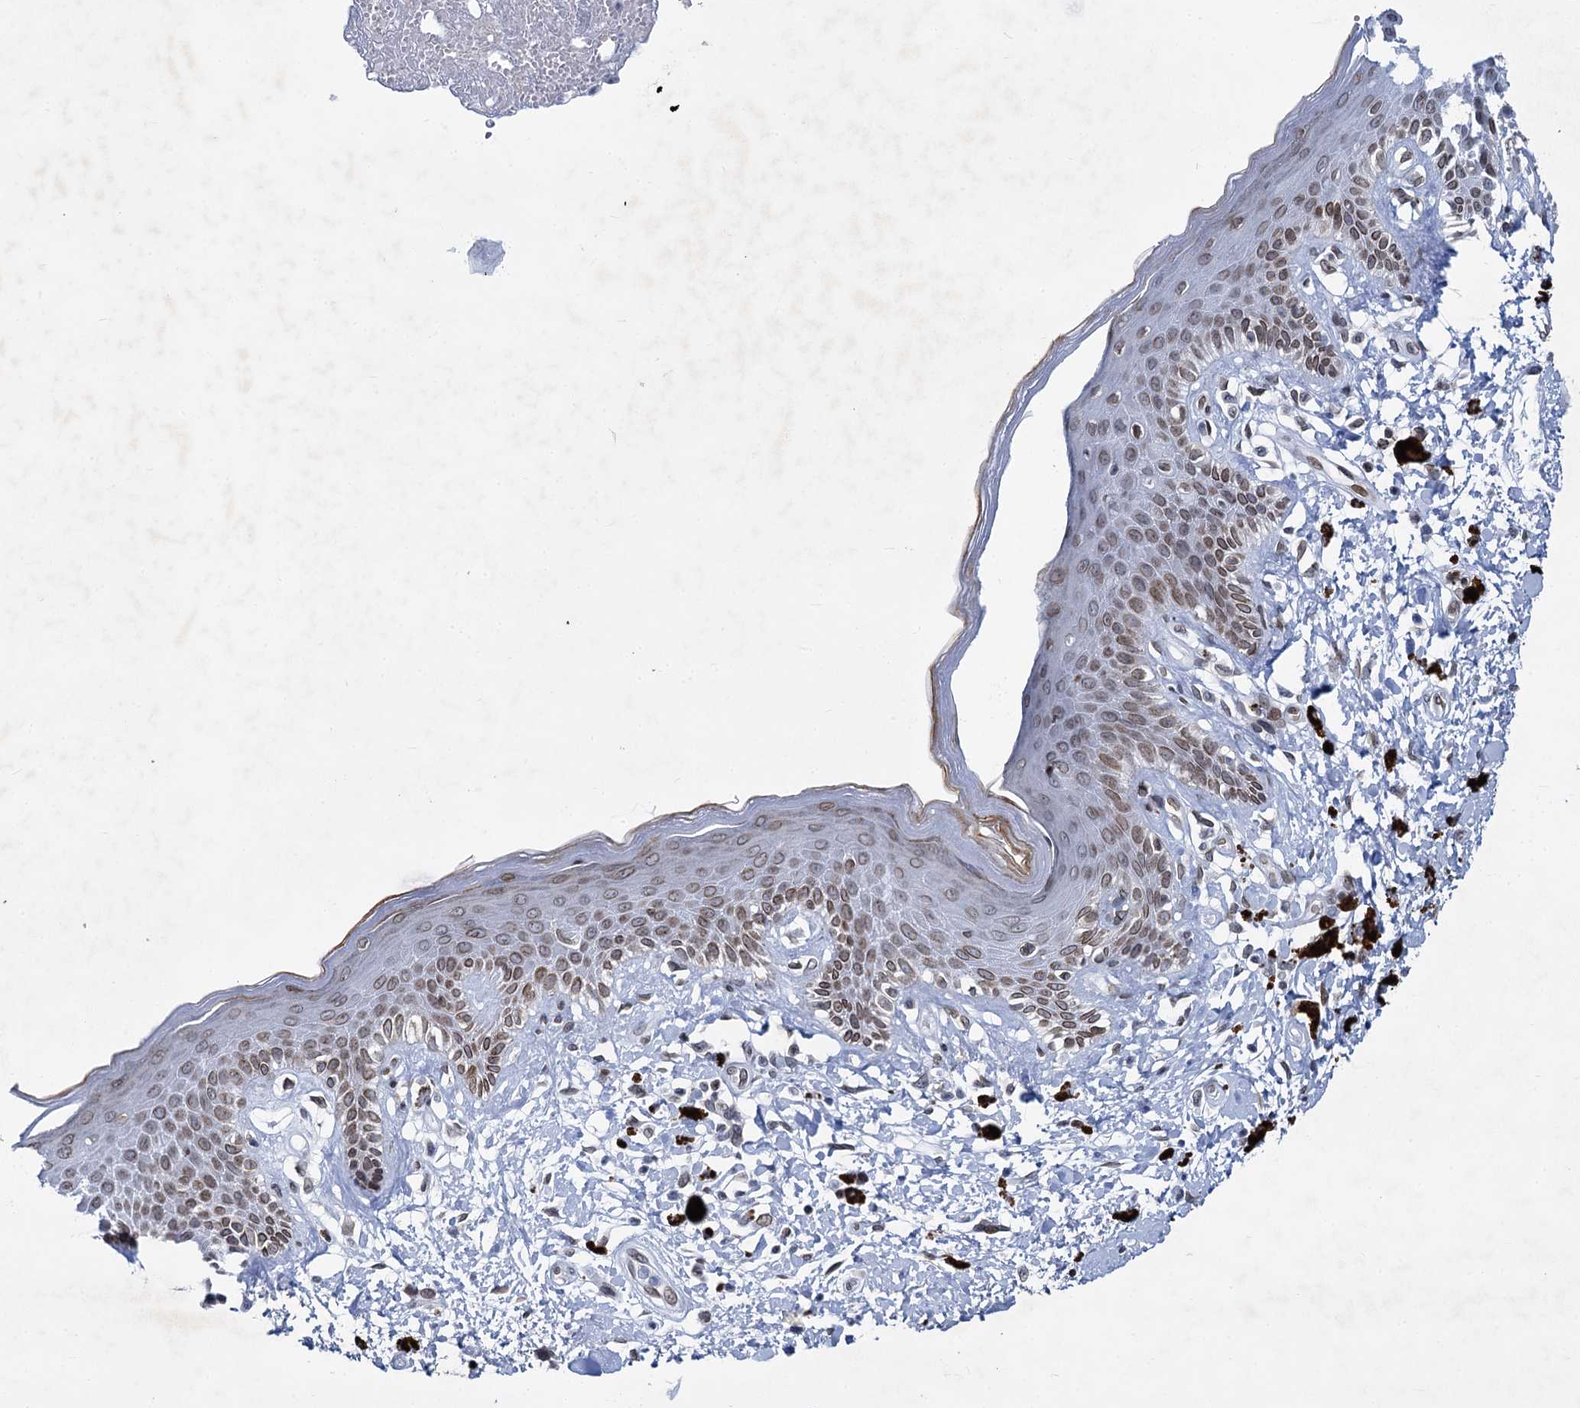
{"staining": {"intensity": "moderate", "quantity": ">75%", "location": "cytoplasmic/membranous,nuclear"}, "tissue": "skin", "cell_type": "Epidermal cells", "image_type": "normal", "snomed": [{"axis": "morphology", "description": "Normal tissue, NOS"}, {"axis": "topography", "description": "Anal"}], "caption": "Moderate cytoplasmic/membranous,nuclear protein expression is seen in about >75% of epidermal cells in skin. The staining was performed using DAB (3,3'-diaminobenzidine) to visualize the protein expression in brown, while the nuclei were stained in blue with hematoxylin (Magnification: 20x).", "gene": "PRSS35", "patient": {"sex": "female", "age": 78}}